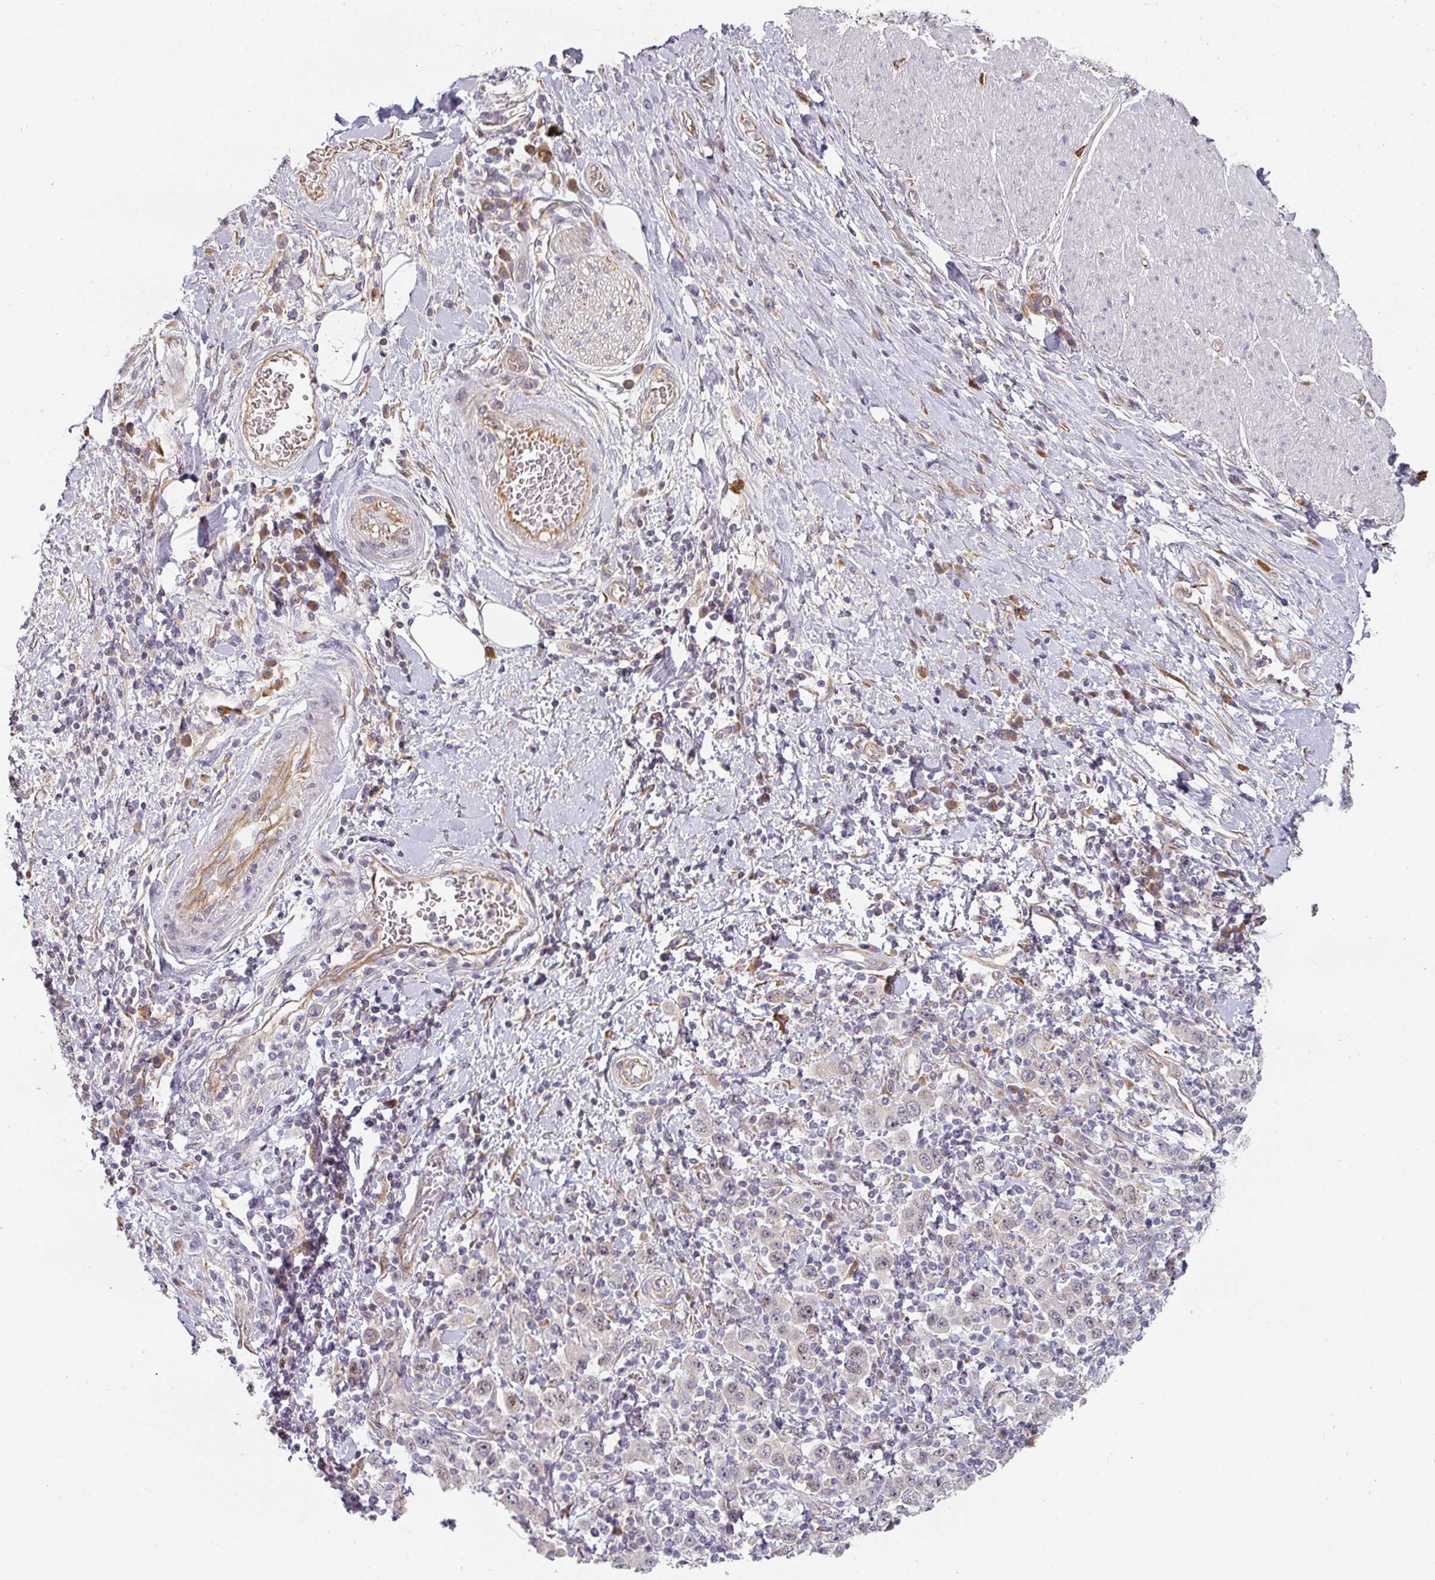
{"staining": {"intensity": "negative", "quantity": "none", "location": "none"}, "tissue": "stomach cancer", "cell_type": "Tumor cells", "image_type": "cancer", "snomed": [{"axis": "morphology", "description": "Normal tissue, NOS"}, {"axis": "morphology", "description": "Adenocarcinoma, NOS"}, {"axis": "topography", "description": "Stomach, upper"}, {"axis": "topography", "description": "Stomach"}], "caption": "Tumor cells show no significant expression in stomach cancer (adenocarcinoma). (DAB immunohistochemistry (IHC) with hematoxylin counter stain).", "gene": "CEP78", "patient": {"sex": "male", "age": 59}}